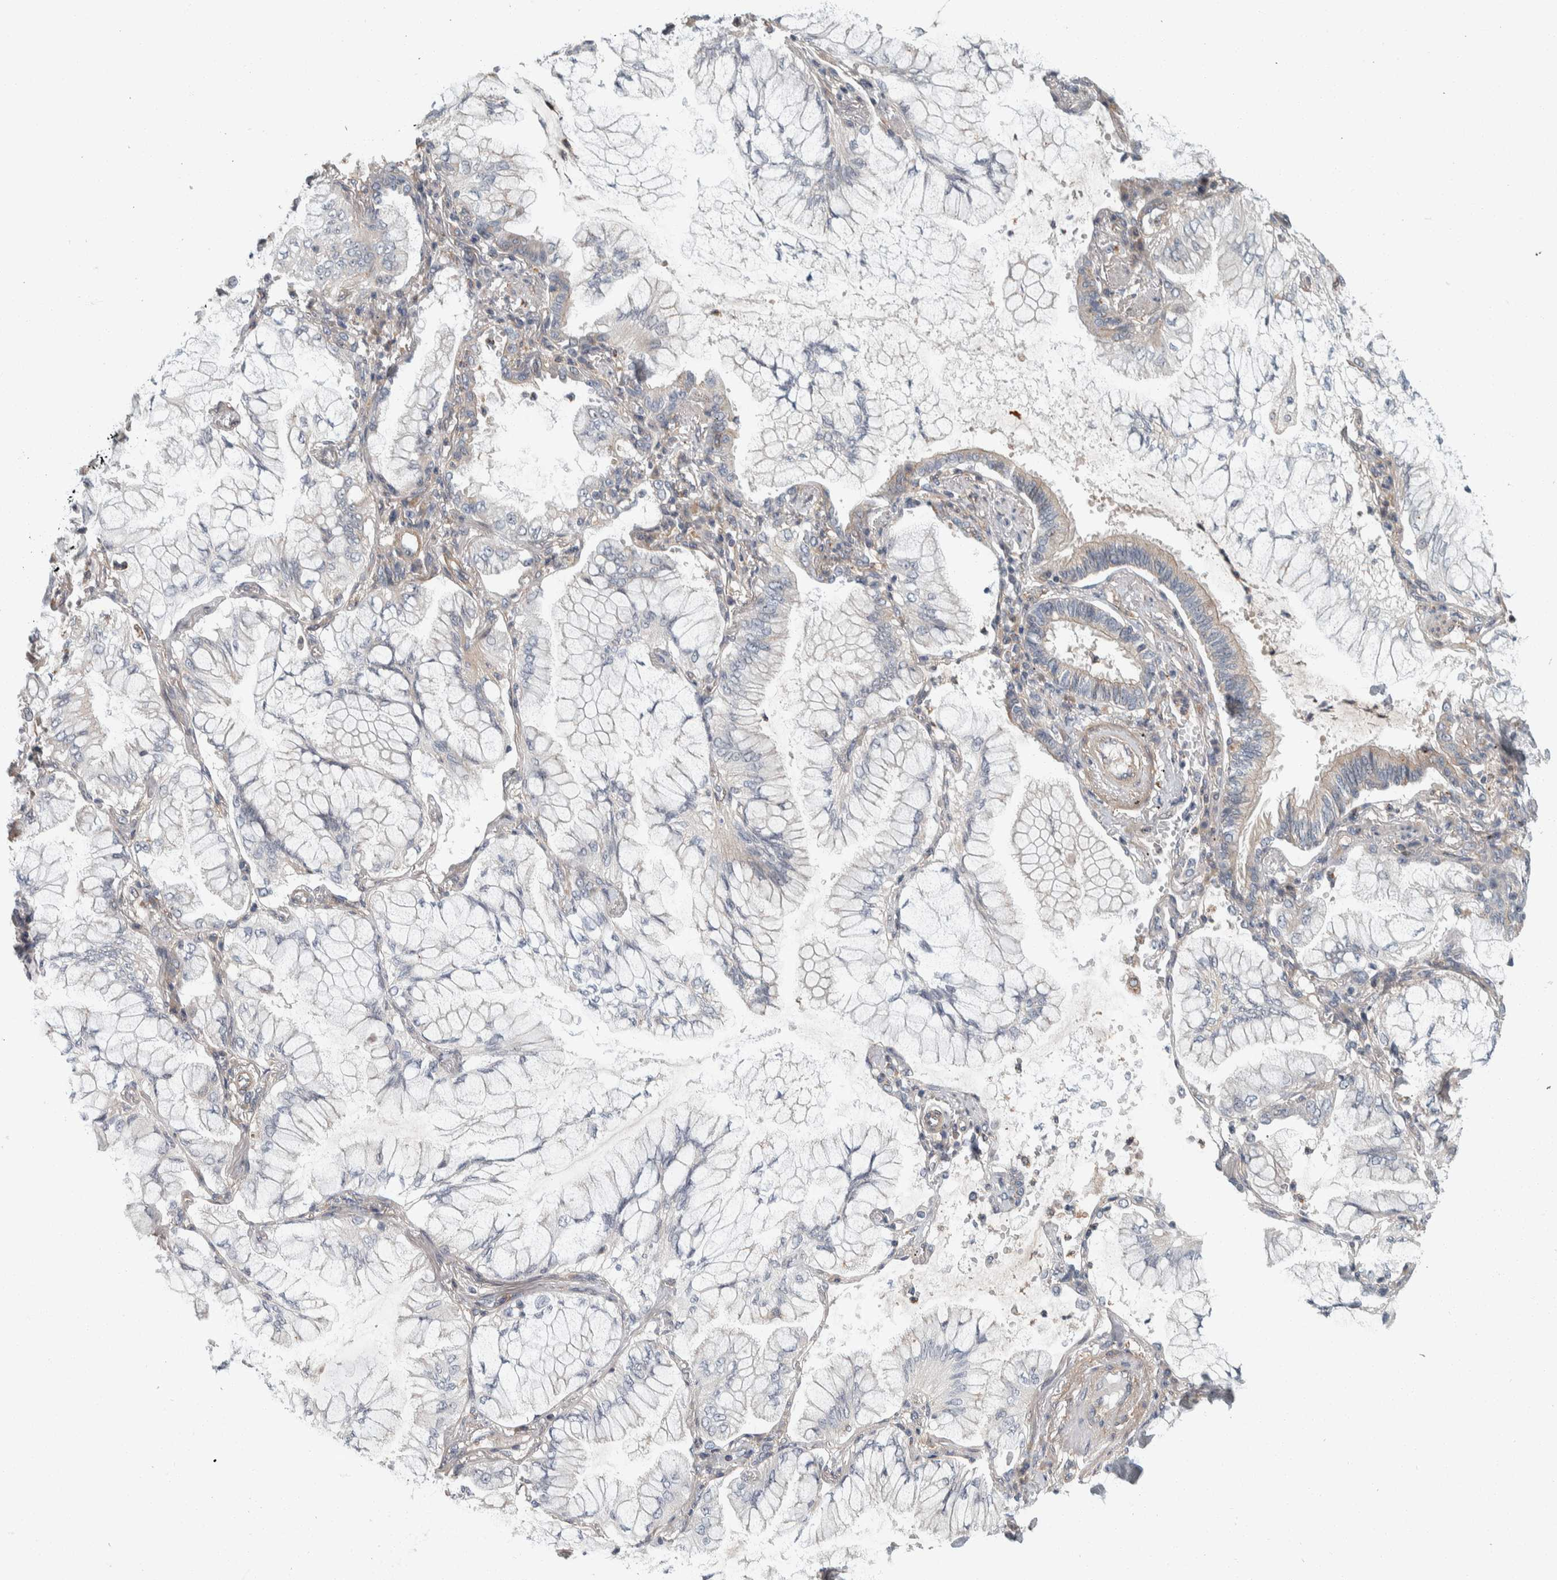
{"staining": {"intensity": "negative", "quantity": "none", "location": "none"}, "tissue": "lung cancer", "cell_type": "Tumor cells", "image_type": "cancer", "snomed": [{"axis": "morphology", "description": "Adenocarcinoma, NOS"}, {"axis": "topography", "description": "Lung"}], "caption": "High power microscopy photomicrograph of an immunohistochemistry histopathology image of lung adenocarcinoma, revealing no significant staining in tumor cells.", "gene": "KCNJ3", "patient": {"sex": "female", "age": 70}}